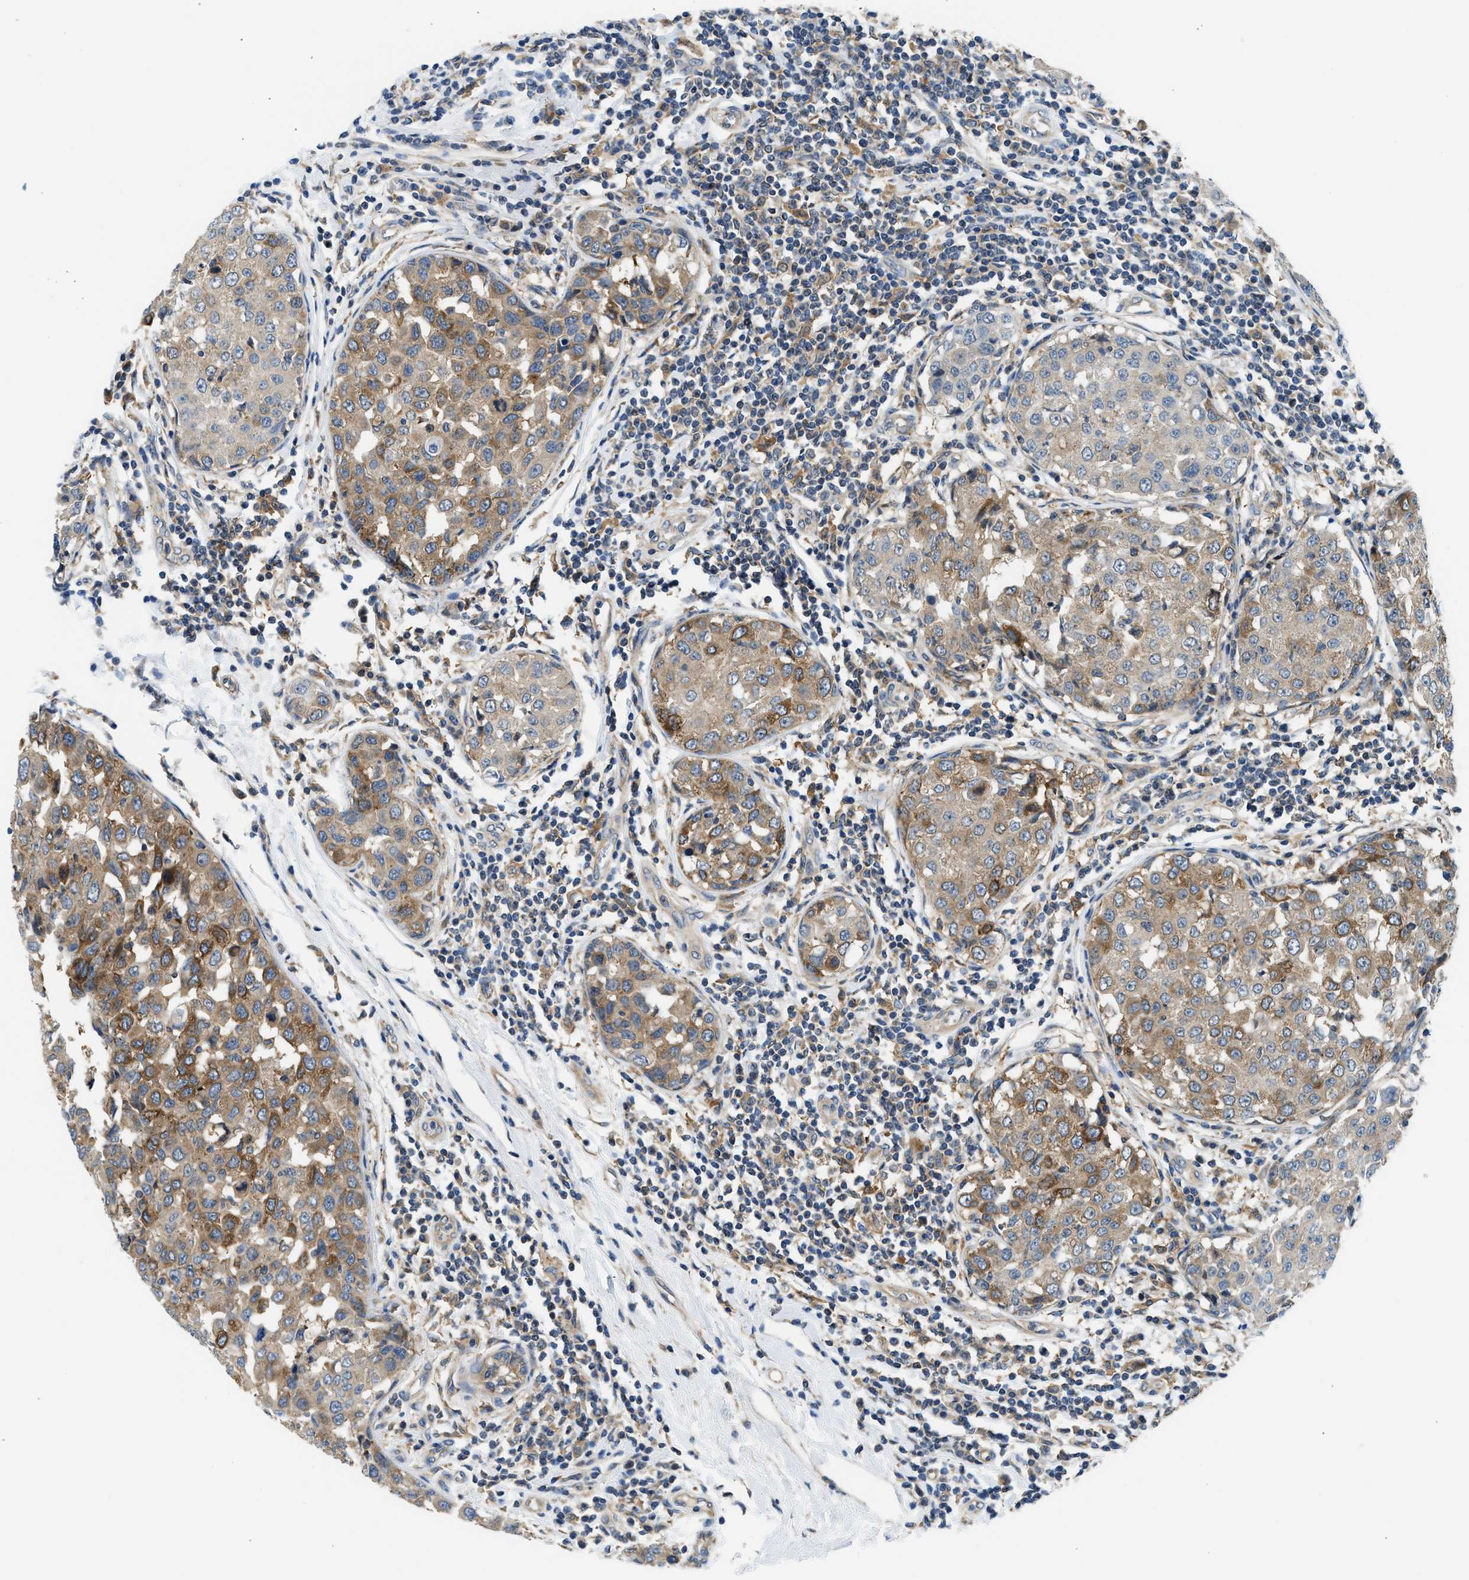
{"staining": {"intensity": "moderate", "quantity": ">75%", "location": "cytoplasmic/membranous"}, "tissue": "breast cancer", "cell_type": "Tumor cells", "image_type": "cancer", "snomed": [{"axis": "morphology", "description": "Duct carcinoma"}, {"axis": "topography", "description": "Breast"}], "caption": "There is medium levels of moderate cytoplasmic/membranous positivity in tumor cells of breast cancer, as demonstrated by immunohistochemical staining (brown color).", "gene": "LPIN2", "patient": {"sex": "female", "age": 27}}